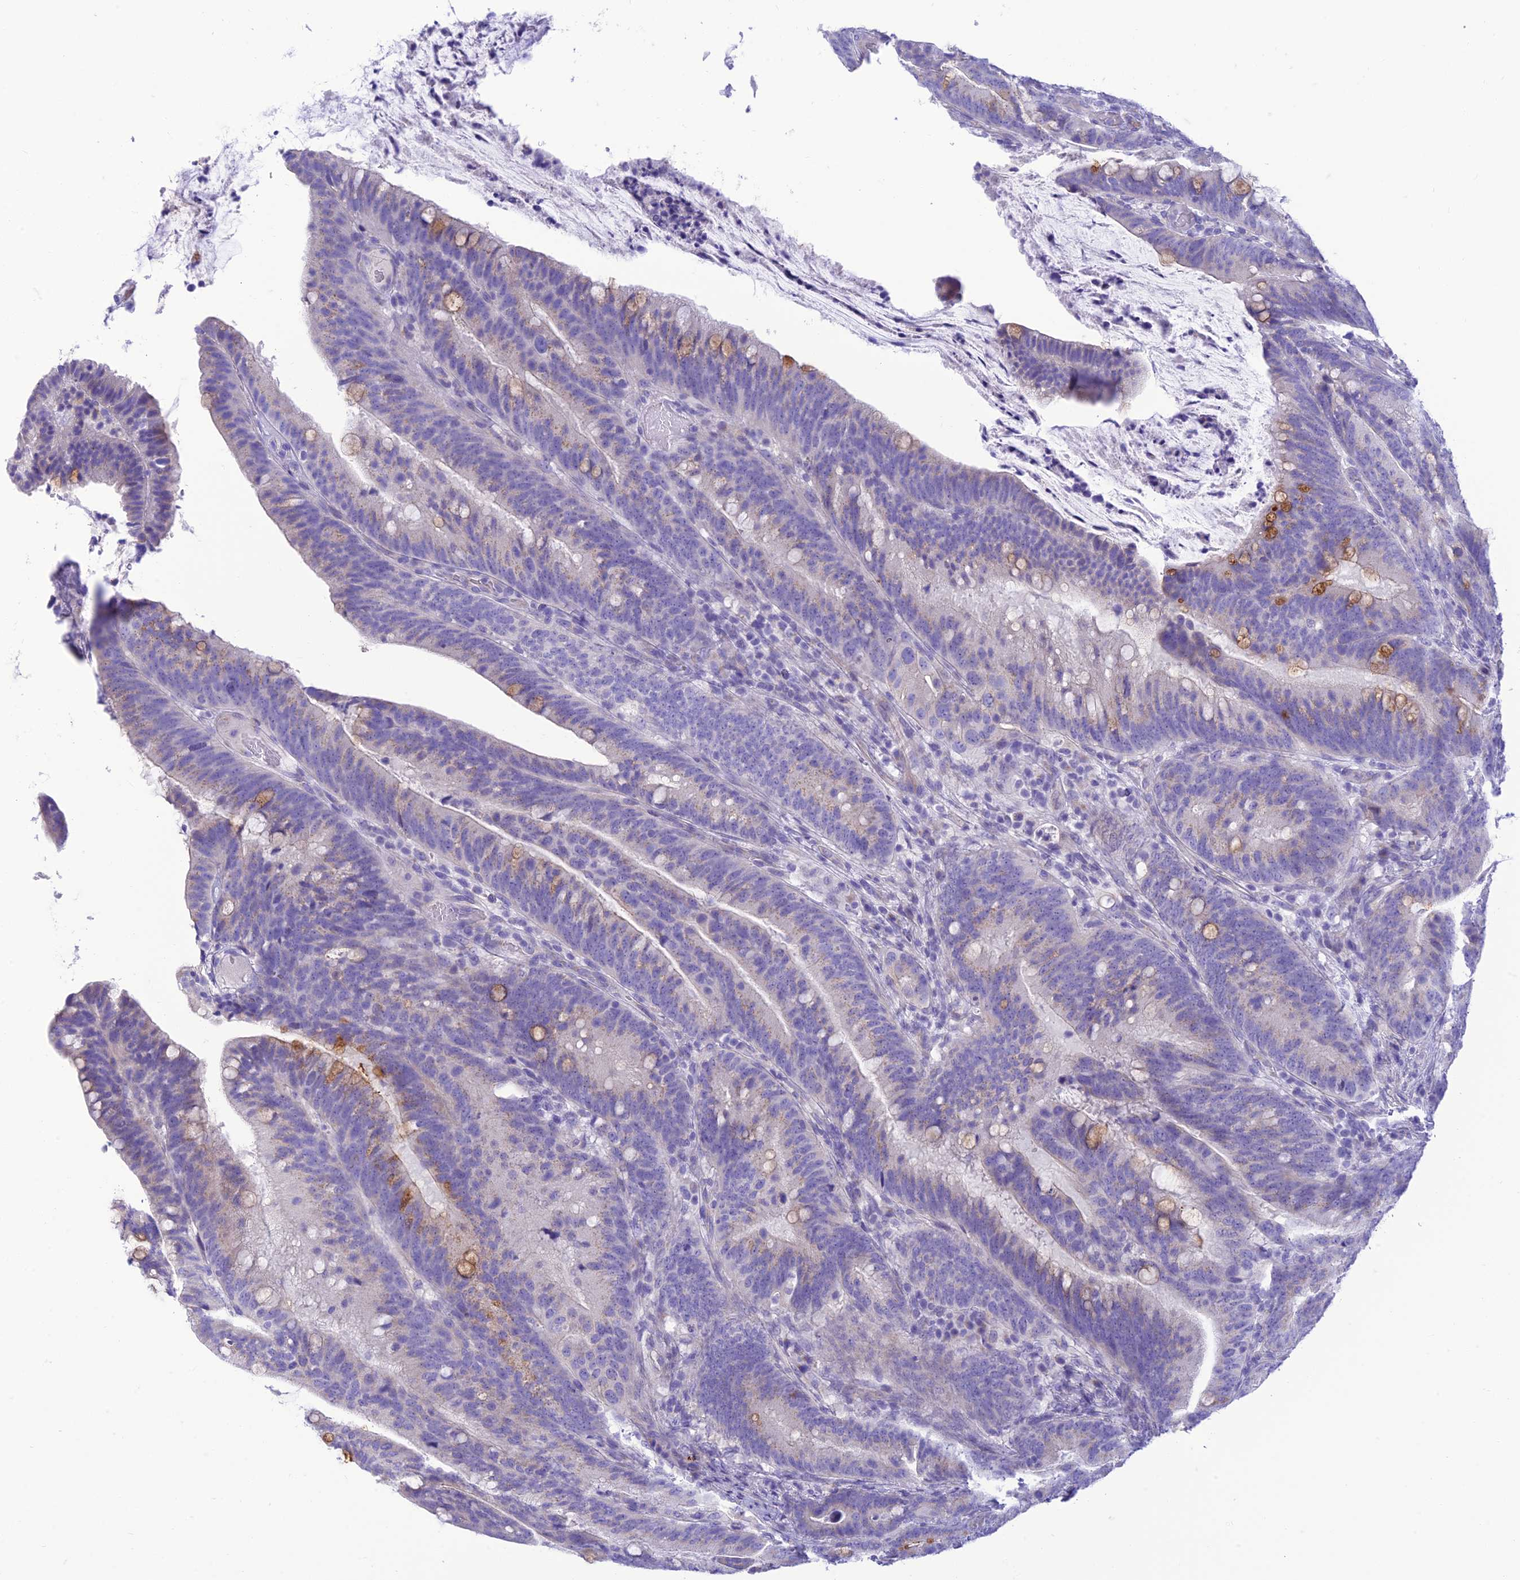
{"staining": {"intensity": "negative", "quantity": "none", "location": "none"}, "tissue": "colorectal cancer", "cell_type": "Tumor cells", "image_type": "cancer", "snomed": [{"axis": "morphology", "description": "Adenocarcinoma, NOS"}, {"axis": "topography", "description": "Colon"}], "caption": "Protein analysis of colorectal adenocarcinoma displays no significant staining in tumor cells.", "gene": "DHDH", "patient": {"sex": "female", "age": 66}}